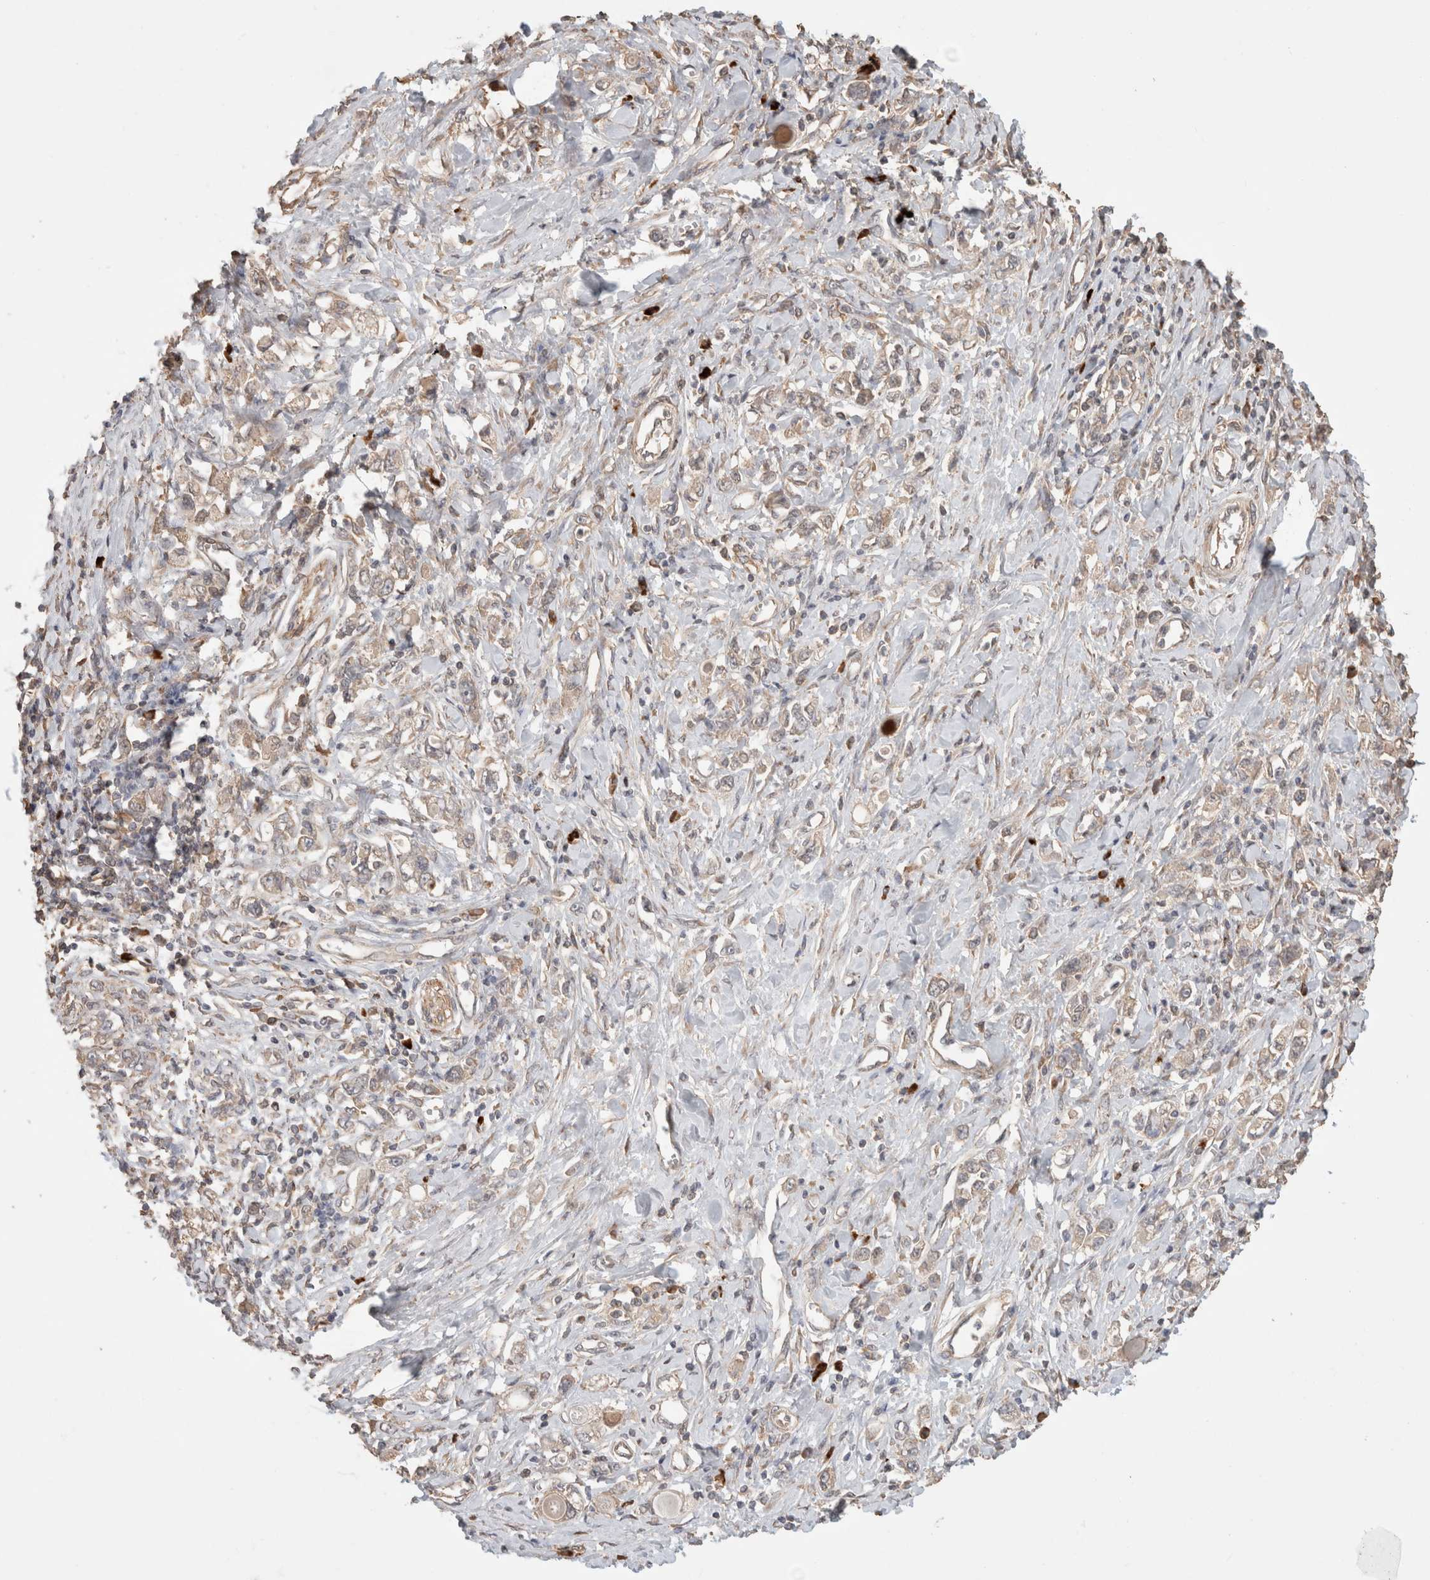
{"staining": {"intensity": "weak", "quantity": ">75%", "location": "cytoplasmic/membranous"}, "tissue": "stomach cancer", "cell_type": "Tumor cells", "image_type": "cancer", "snomed": [{"axis": "morphology", "description": "Adenocarcinoma, NOS"}, {"axis": "topography", "description": "Stomach"}], "caption": "Protein staining of stomach cancer (adenocarcinoma) tissue displays weak cytoplasmic/membranous positivity in approximately >75% of tumor cells.", "gene": "HROB", "patient": {"sex": "female", "age": 76}}